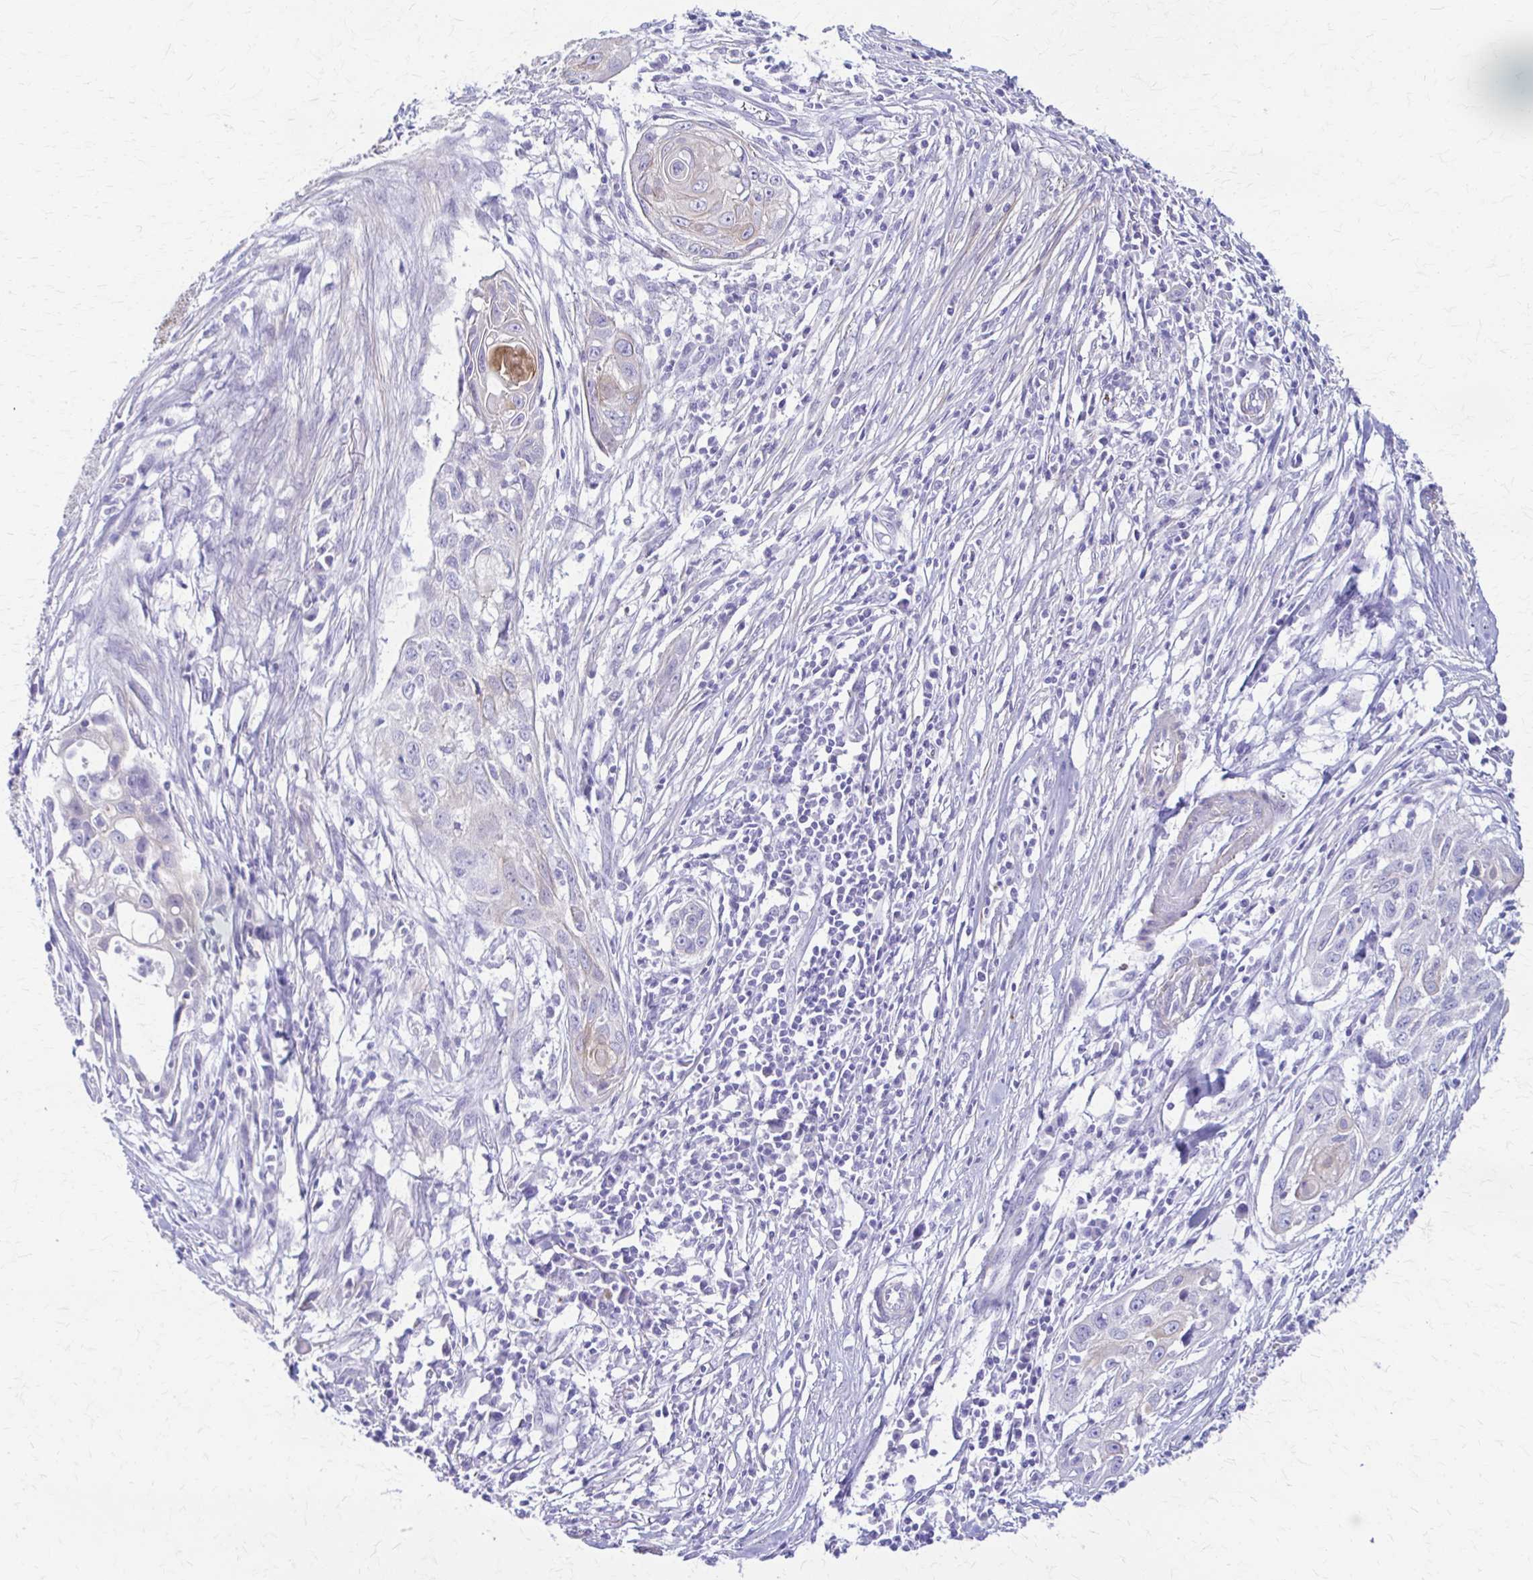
{"staining": {"intensity": "negative", "quantity": "none", "location": "none"}, "tissue": "skin cancer", "cell_type": "Tumor cells", "image_type": "cancer", "snomed": [{"axis": "morphology", "description": "Squamous cell carcinoma, NOS"}, {"axis": "topography", "description": "Skin"}, {"axis": "topography", "description": "Vulva"}], "caption": "Photomicrograph shows no protein staining in tumor cells of squamous cell carcinoma (skin) tissue.", "gene": "DSP", "patient": {"sex": "female", "age": 83}}